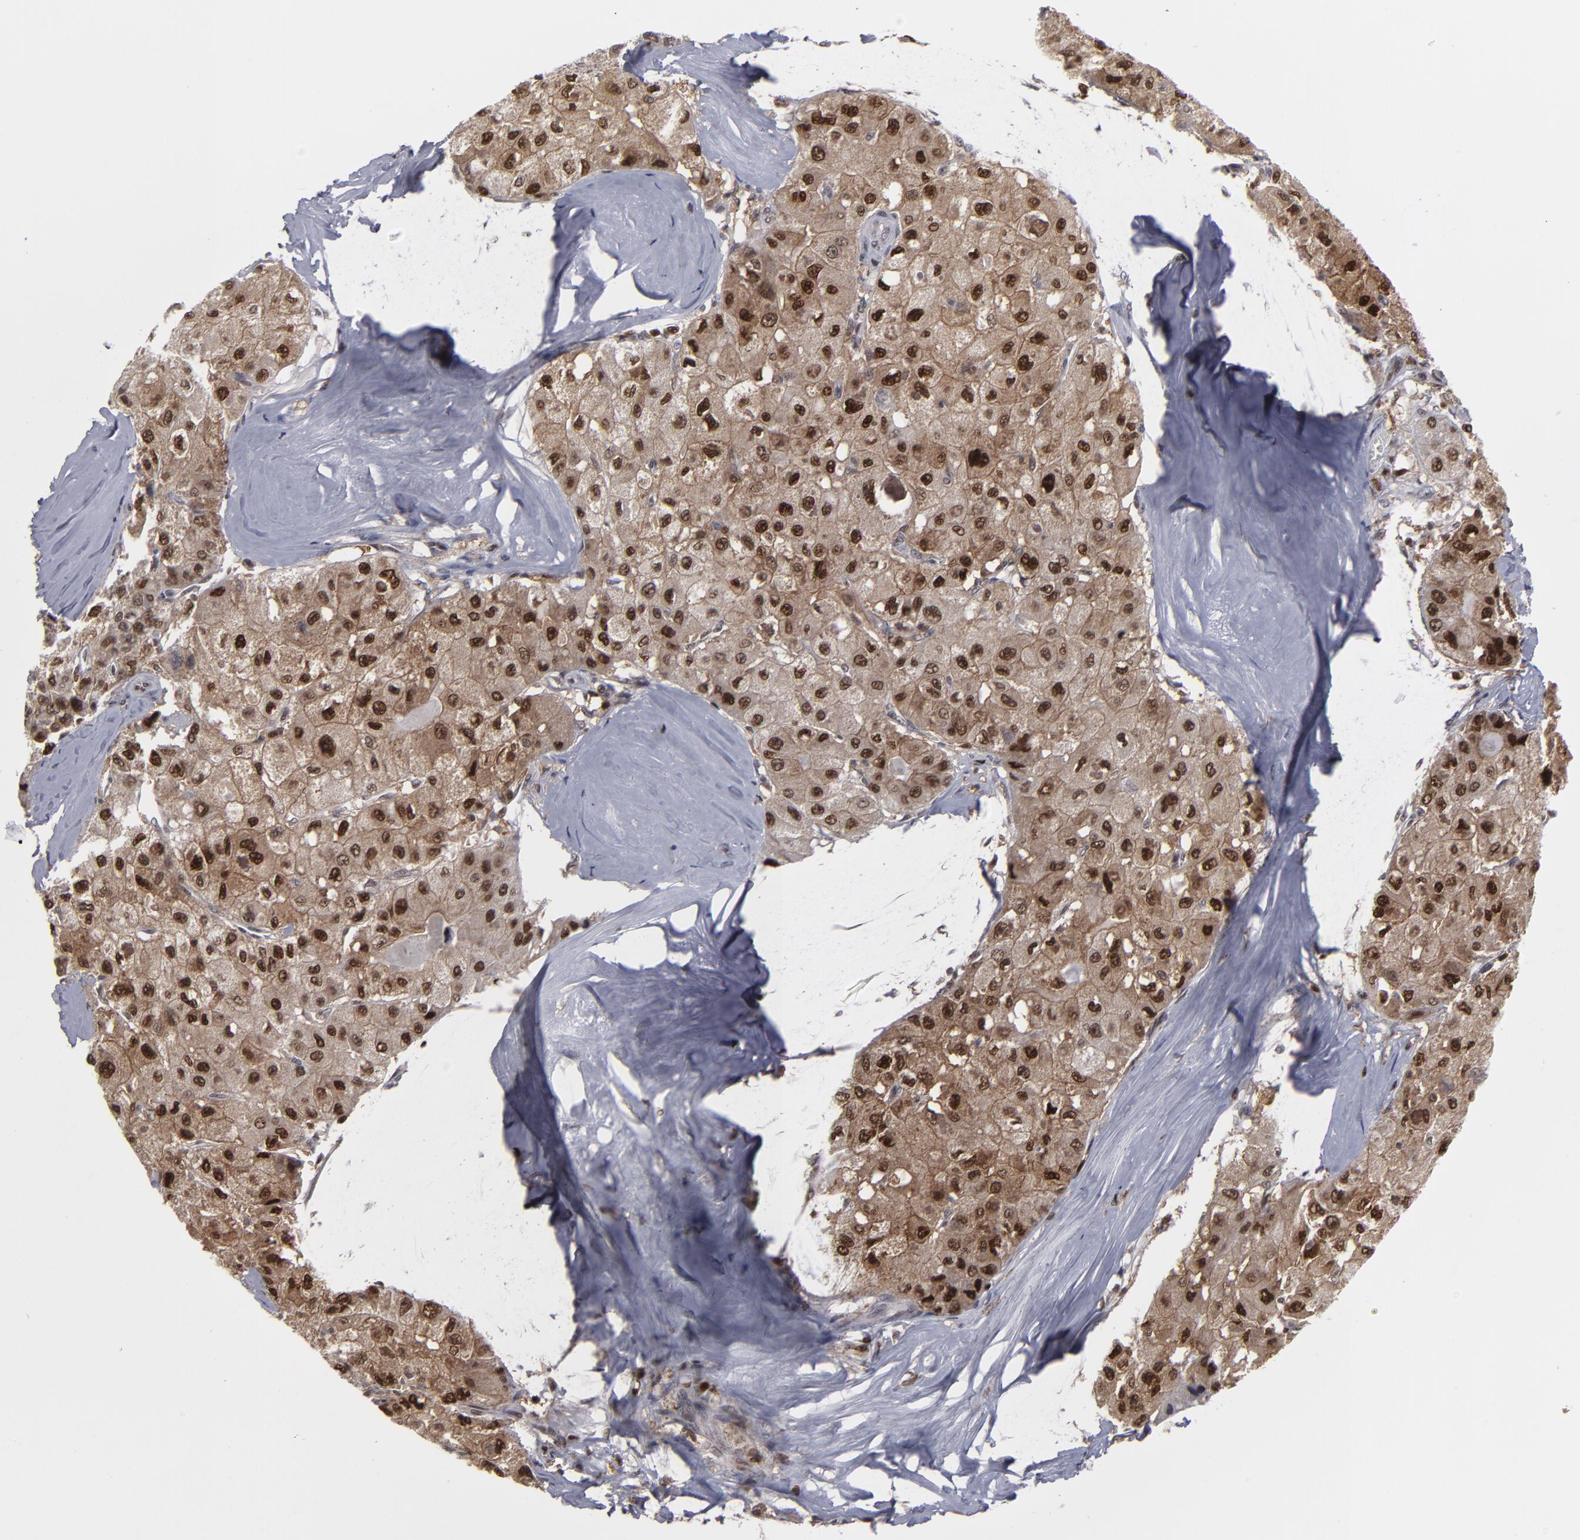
{"staining": {"intensity": "moderate", "quantity": ">75%", "location": "cytoplasmic/membranous,nuclear"}, "tissue": "liver cancer", "cell_type": "Tumor cells", "image_type": "cancer", "snomed": [{"axis": "morphology", "description": "Carcinoma, Hepatocellular, NOS"}, {"axis": "topography", "description": "Liver"}], "caption": "Immunohistochemical staining of human liver cancer reveals medium levels of moderate cytoplasmic/membranous and nuclear protein staining in approximately >75% of tumor cells.", "gene": "GSR", "patient": {"sex": "male", "age": 80}}